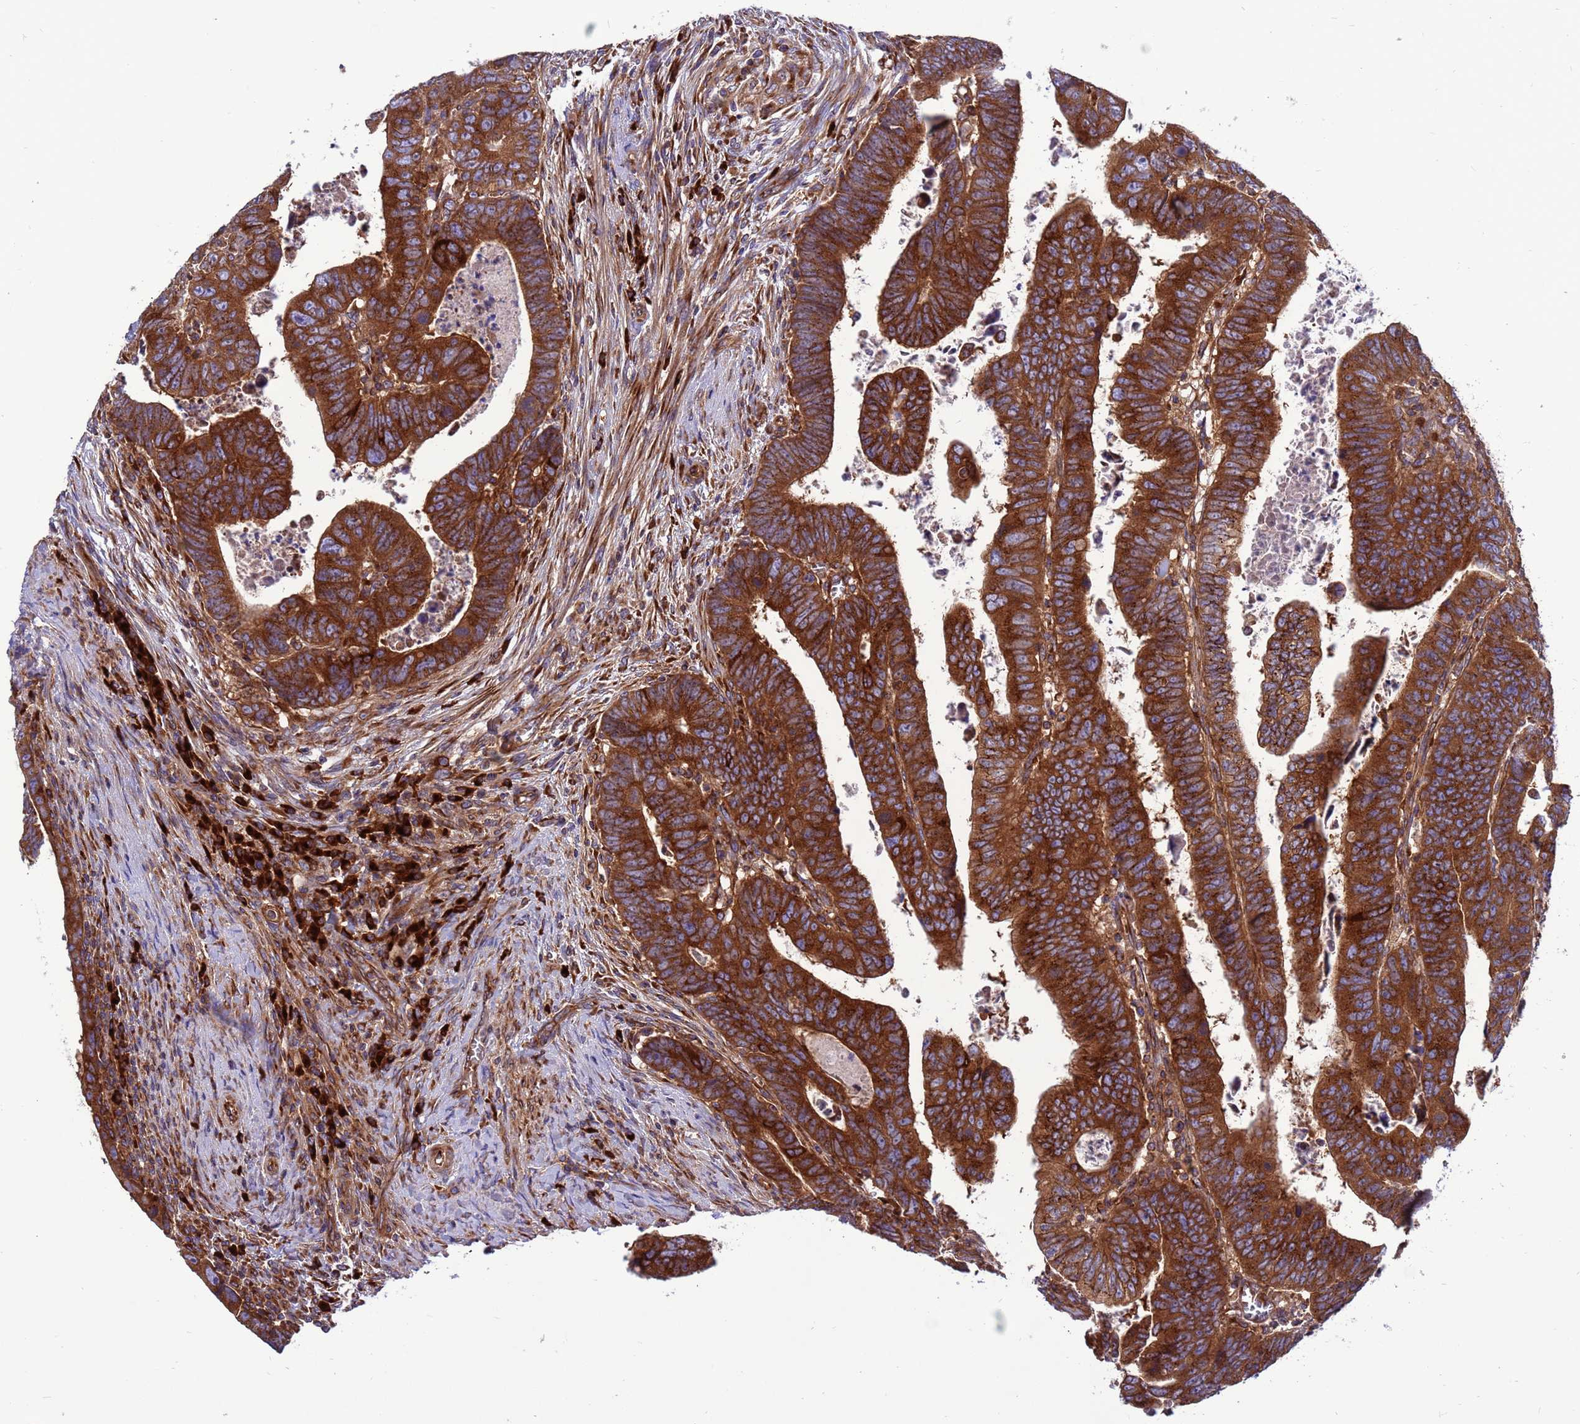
{"staining": {"intensity": "strong", "quantity": ">75%", "location": "cytoplasmic/membranous"}, "tissue": "colorectal cancer", "cell_type": "Tumor cells", "image_type": "cancer", "snomed": [{"axis": "morphology", "description": "Normal tissue, NOS"}, {"axis": "morphology", "description": "Adenocarcinoma, NOS"}, {"axis": "topography", "description": "Rectum"}], "caption": "DAB (3,3'-diaminobenzidine) immunohistochemical staining of human adenocarcinoma (colorectal) displays strong cytoplasmic/membranous protein positivity in approximately >75% of tumor cells.", "gene": "ZC3HAV1", "patient": {"sex": "female", "age": 65}}